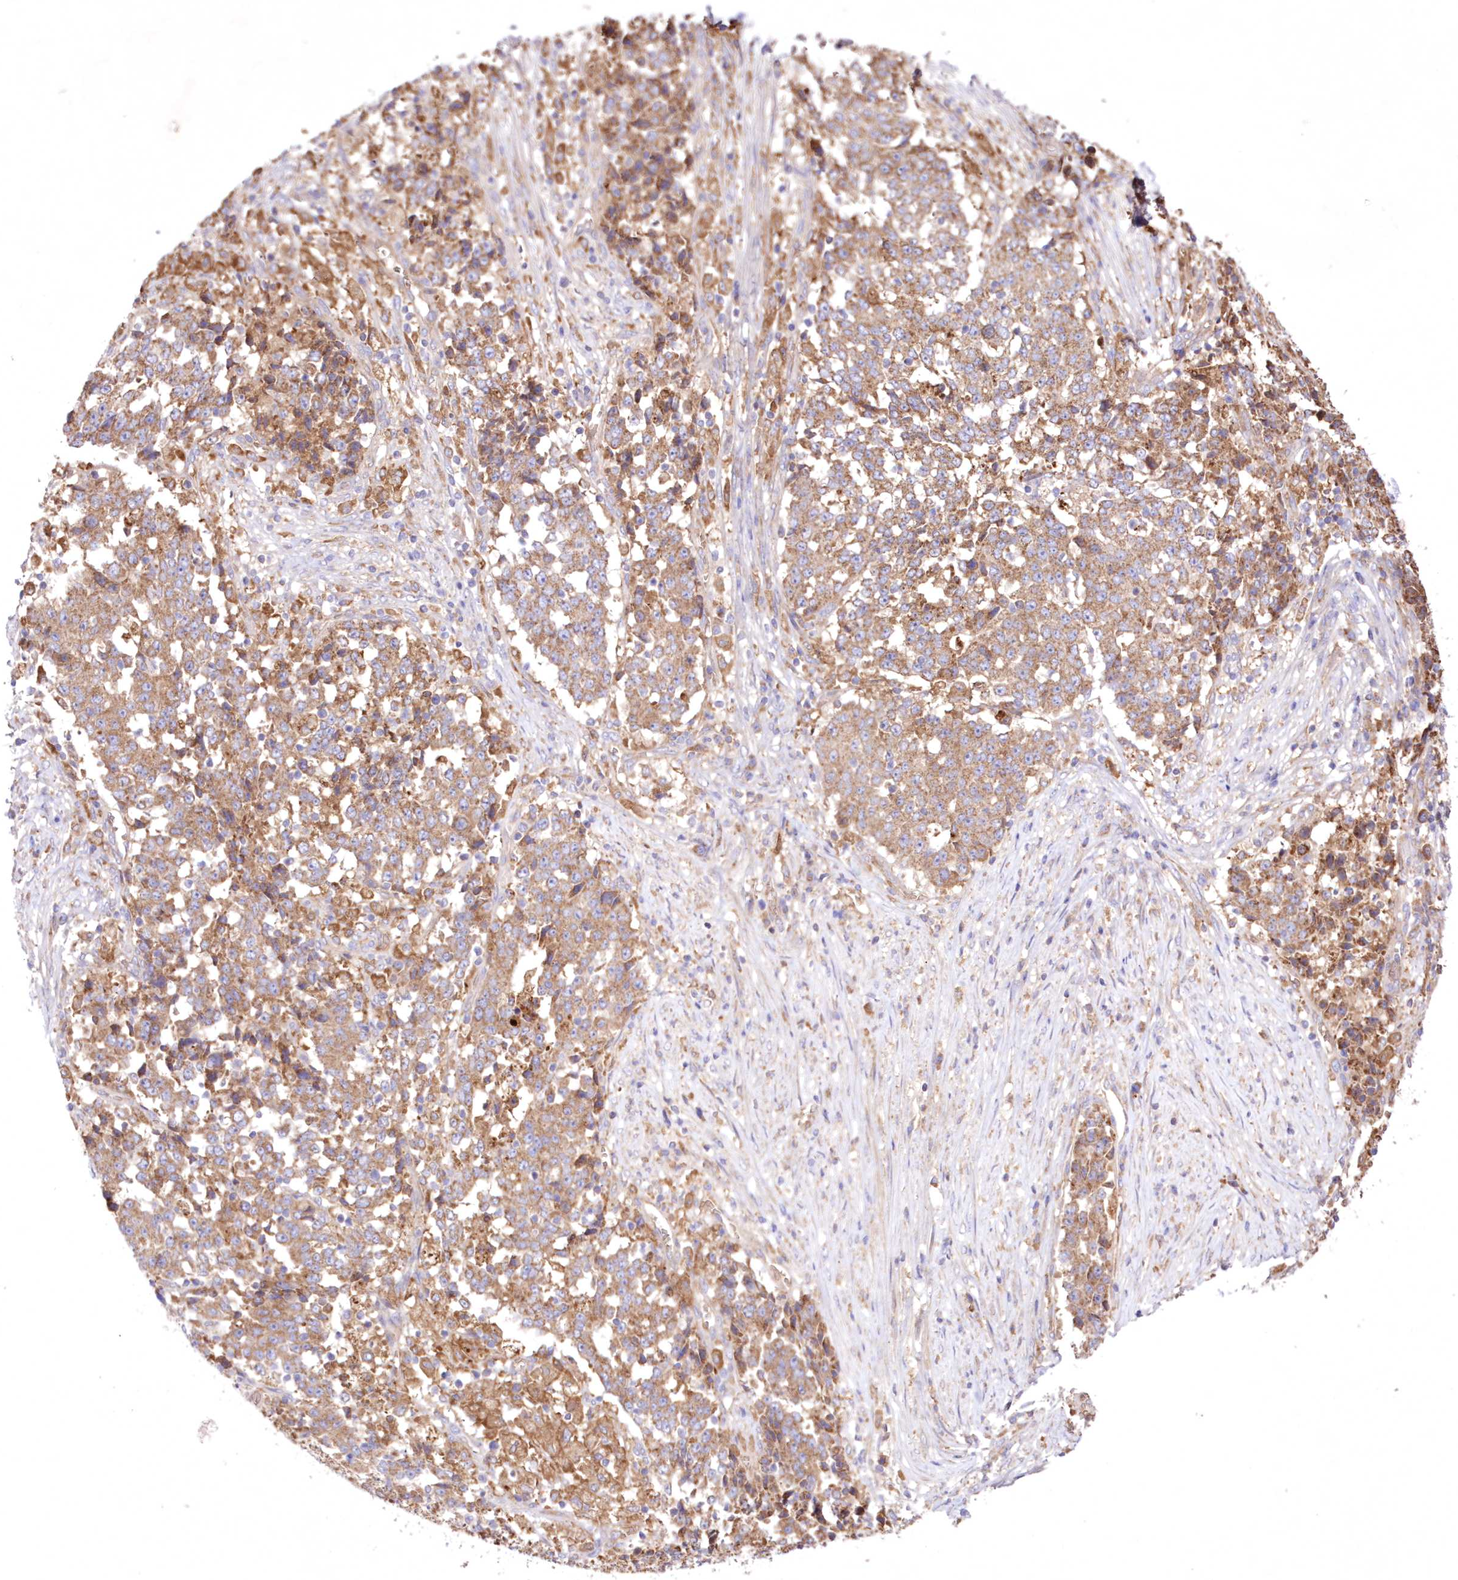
{"staining": {"intensity": "moderate", "quantity": ">75%", "location": "cytoplasmic/membranous"}, "tissue": "stomach cancer", "cell_type": "Tumor cells", "image_type": "cancer", "snomed": [{"axis": "morphology", "description": "Adenocarcinoma, NOS"}, {"axis": "topography", "description": "Stomach"}], "caption": "Moderate cytoplasmic/membranous positivity is appreciated in approximately >75% of tumor cells in stomach cancer.", "gene": "FCHO2", "patient": {"sex": "male", "age": 59}}